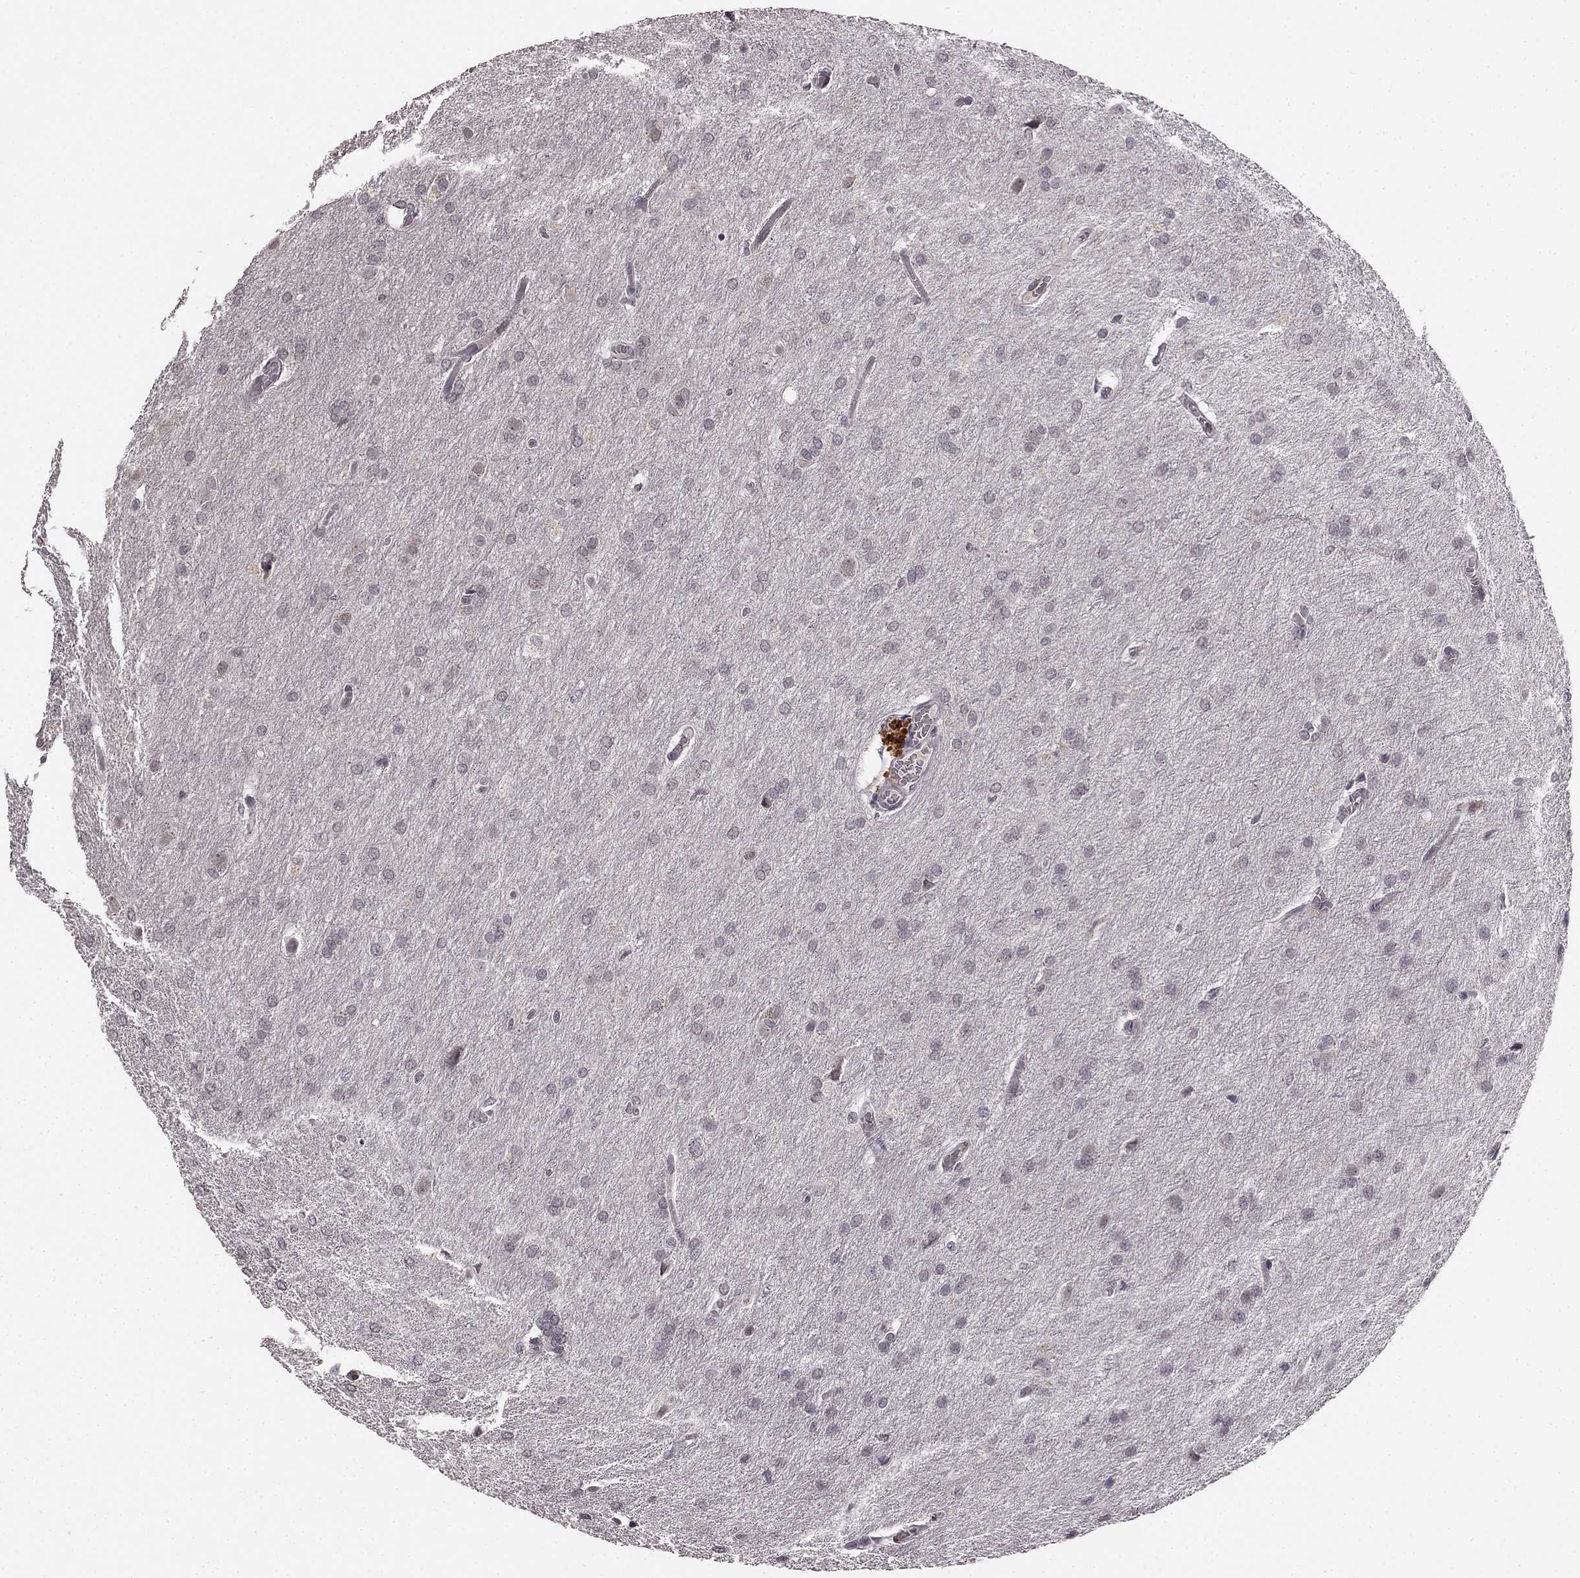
{"staining": {"intensity": "negative", "quantity": "none", "location": "none"}, "tissue": "glioma", "cell_type": "Tumor cells", "image_type": "cancer", "snomed": [{"axis": "morphology", "description": "Glioma, malignant, High grade"}, {"axis": "topography", "description": "Brain"}], "caption": "A high-resolution photomicrograph shows immunohistochemistry (IHC) staining of glioma, which shows no significant expression in tumor cells.", "gene": "HCN4", "patient": {"sex": "male", "age": 68}}